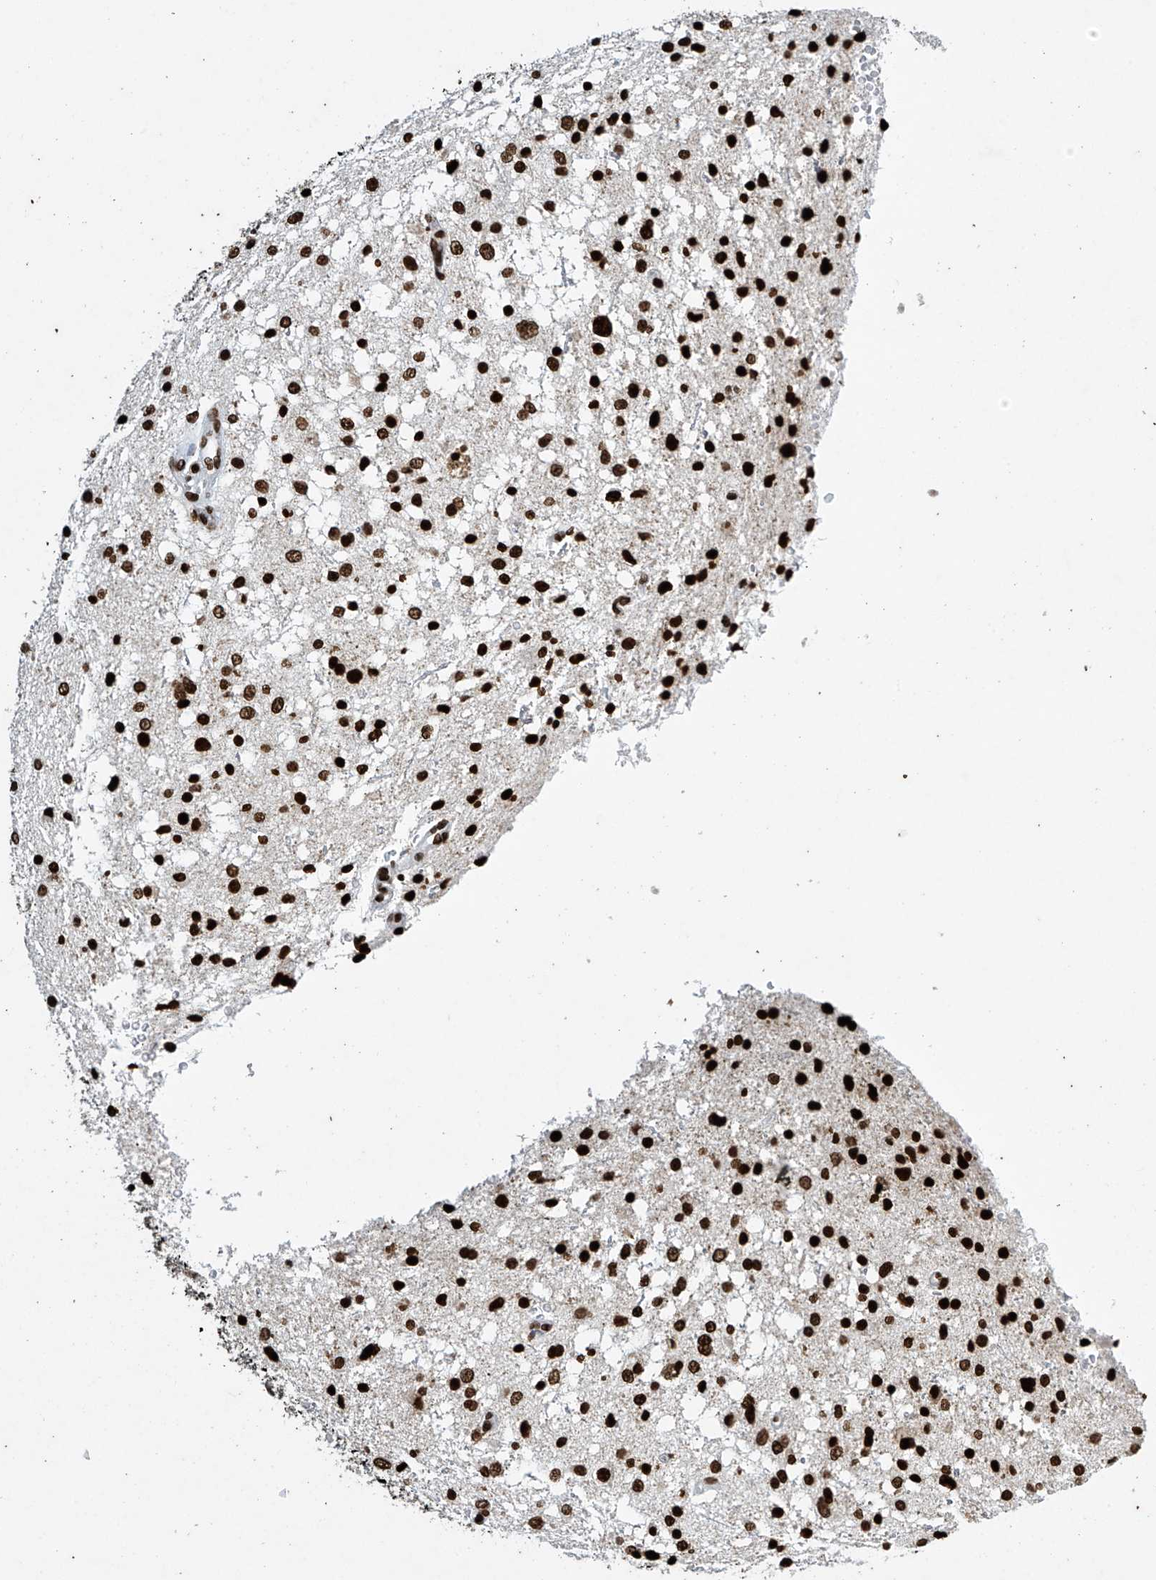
{"staining": {"intensity": "strong", "quantity": ">75%", "location": "nuclear"}, "tissue": "glioma", "cell_type": "Tumor cells", "image_type": "cancer", "snomed": [{"axis": "morphology", "description": "Glioma, malignant, Low grade"}, {"axis": "topography", "description": "Brain"}], "caption": "Glioma tissue reveals strong nuclear staining in approximately >75% of tumor cells (DAB = brown stain, brightfield microscopy at high magnification).", "gene": "H4C16", "patient": {"sex": "female", "age": 37}}